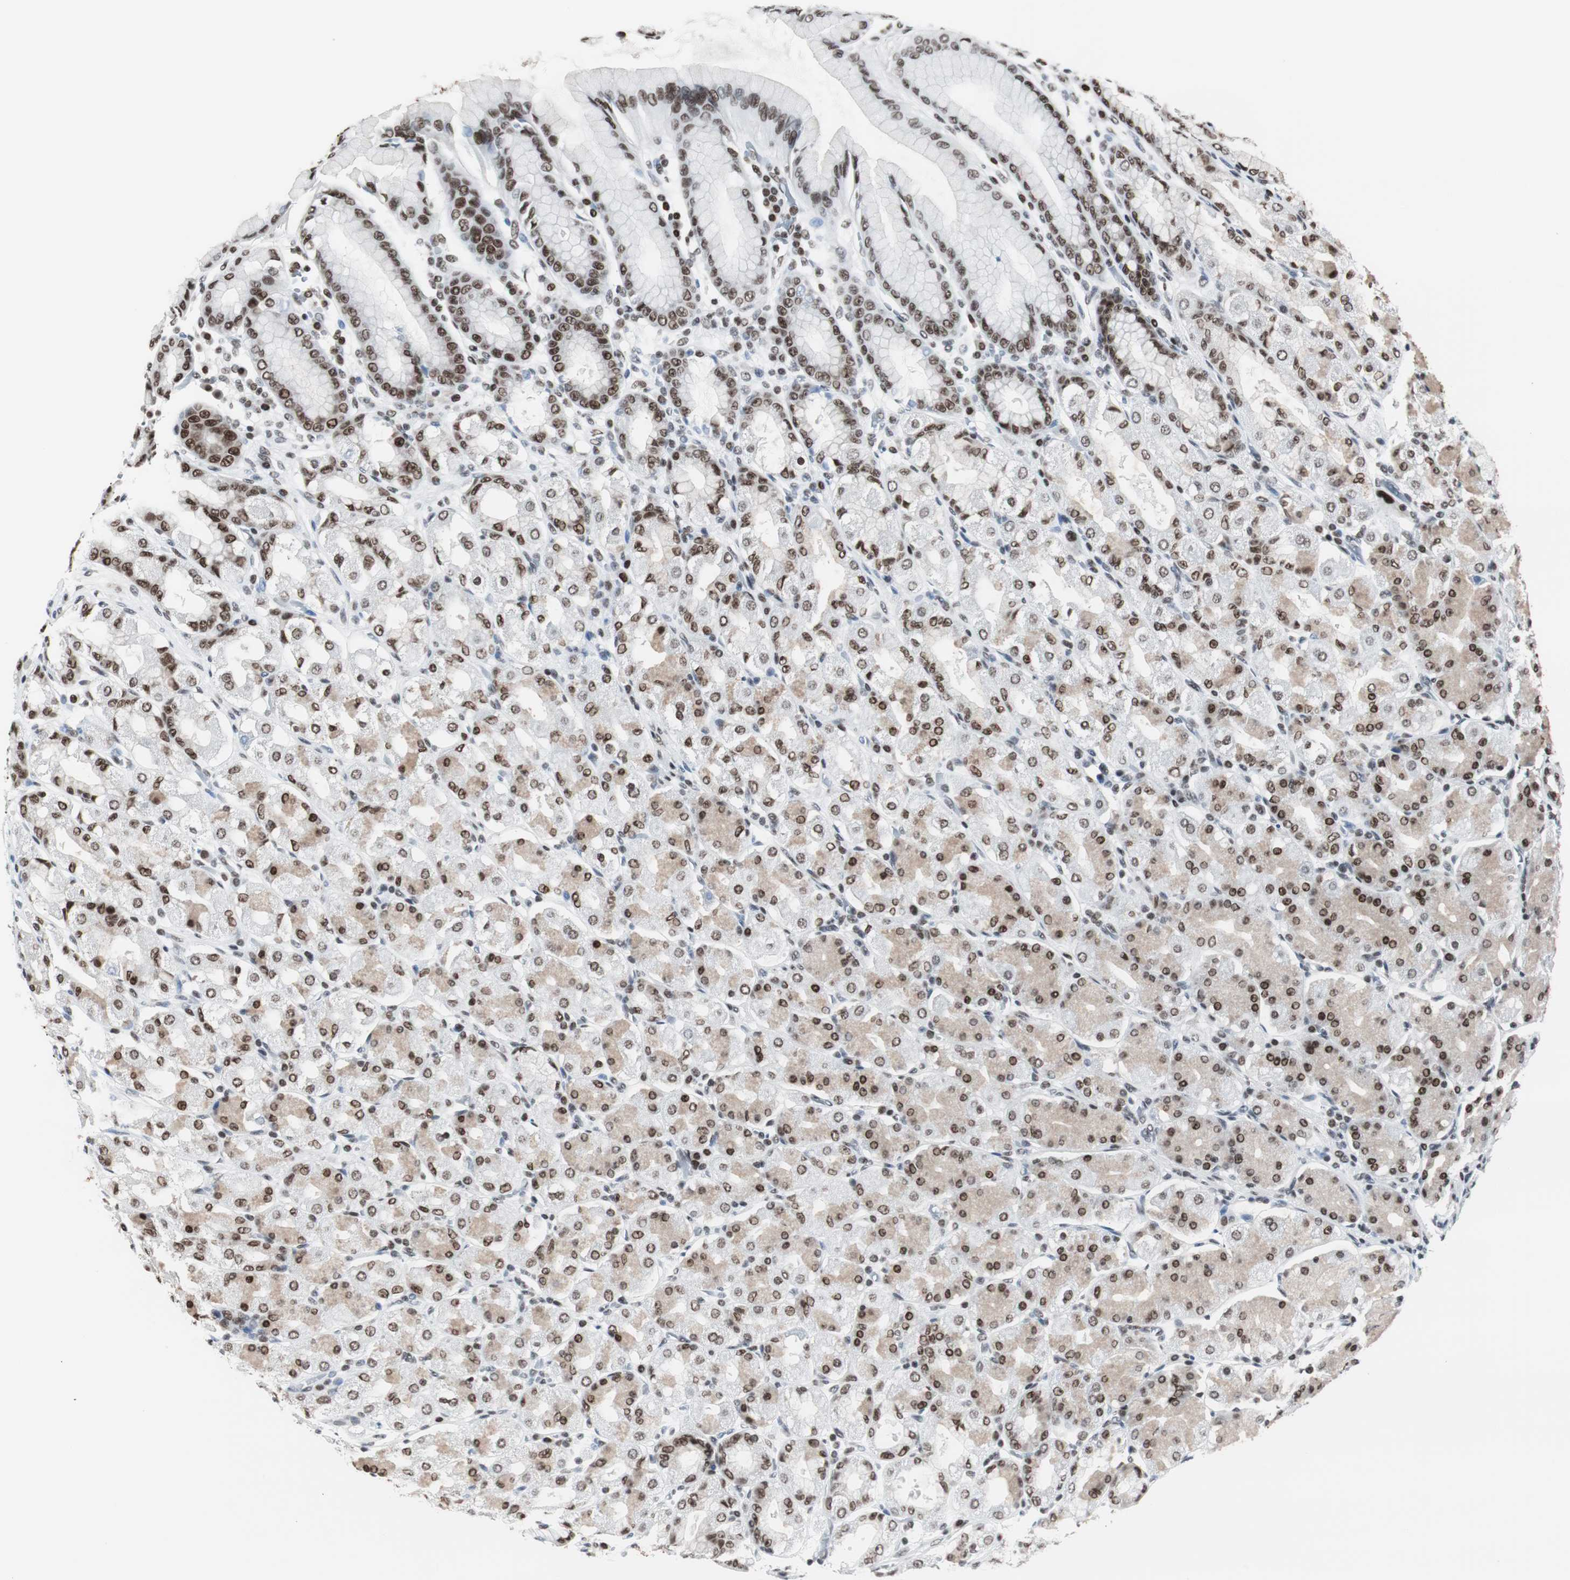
{"staining": {"intensity": "strong", "quantity": ">75%", "location": "cytoplasmic/membranous,nuclear"}, "tissue": "stomach", "cell_type": "Glandular cells", "image_type": "normal", "snomed": [{"axis": "morphology", "description": "Normal tissue, NOS"}, {"axis": "topography", "description": "Stomach, upper"}], "caption": "The image exhibits staining of unremarkable stomach, revealing strong cytoplasmic/membranous,nuclear protein positivity (brown color) within glandular cells. (brown staining indicates protein expression, while blue staining denotes nuclei).", "gene": "XRCC1", "patient": {"sex": "male", "age": 68}}